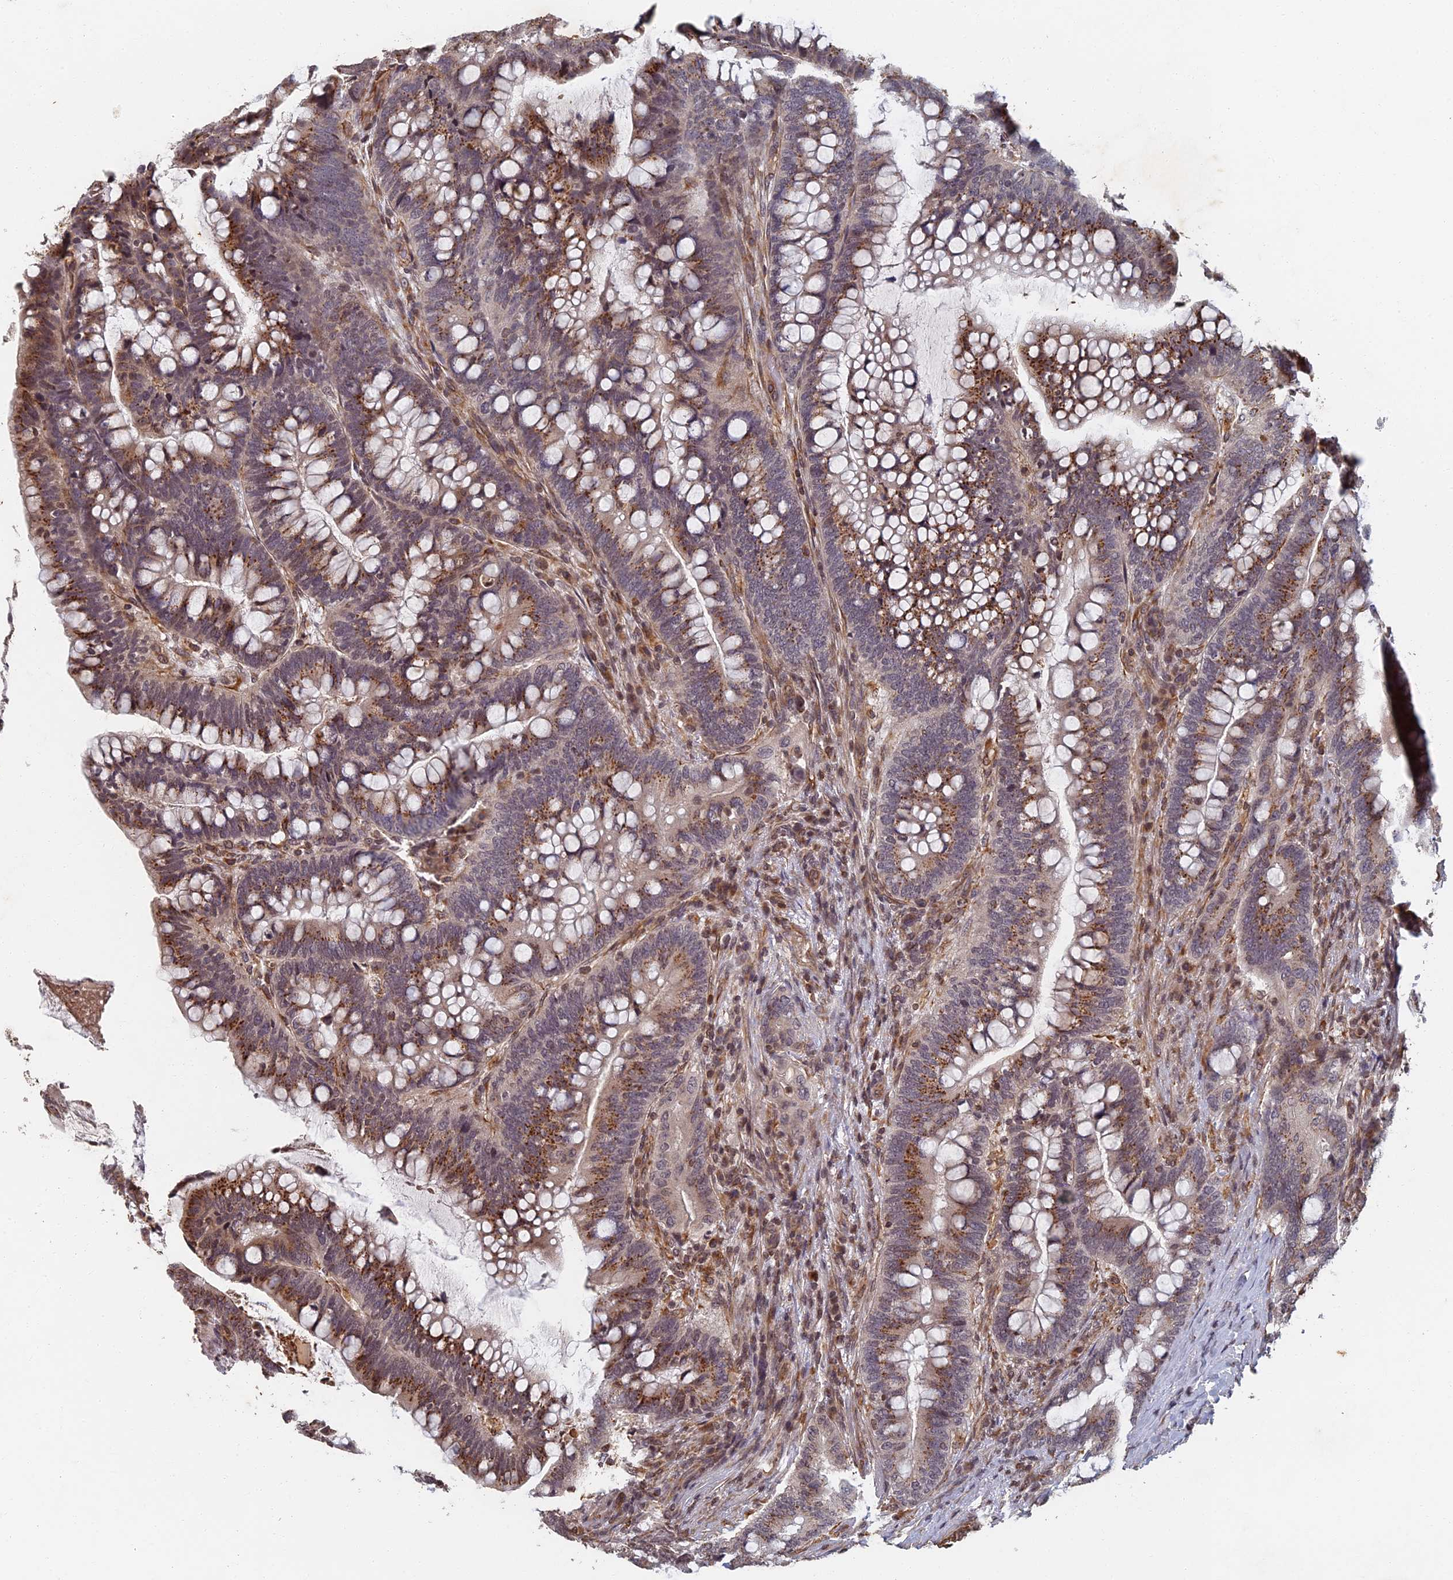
{"staining": {"intensity": "moderate", "quantity": ">75%", "location": "cytoplasmic/membranous"}, "tissue": "colorectal cancer", "cell_type": "Tumor cells", "image_type": "cancer", "snomed": [{"axis": "morphology", "description": "Adenocarcinoma, NOS"}, {"axis": "topography", "description": "Colon"}], "caption": "High-magnification brightfield microscopy of colorectal adenocarcinoma stained with DAB (3,3'-diaminobenzidine) (brown) and counterstained with hematoxylin (blue). tumor cells exhibit moderate cytoplasmic/membranous expression is present in about>75% of cells.", "gene": "ABCB10", "patient": {"sex": "female", "age": 66}}